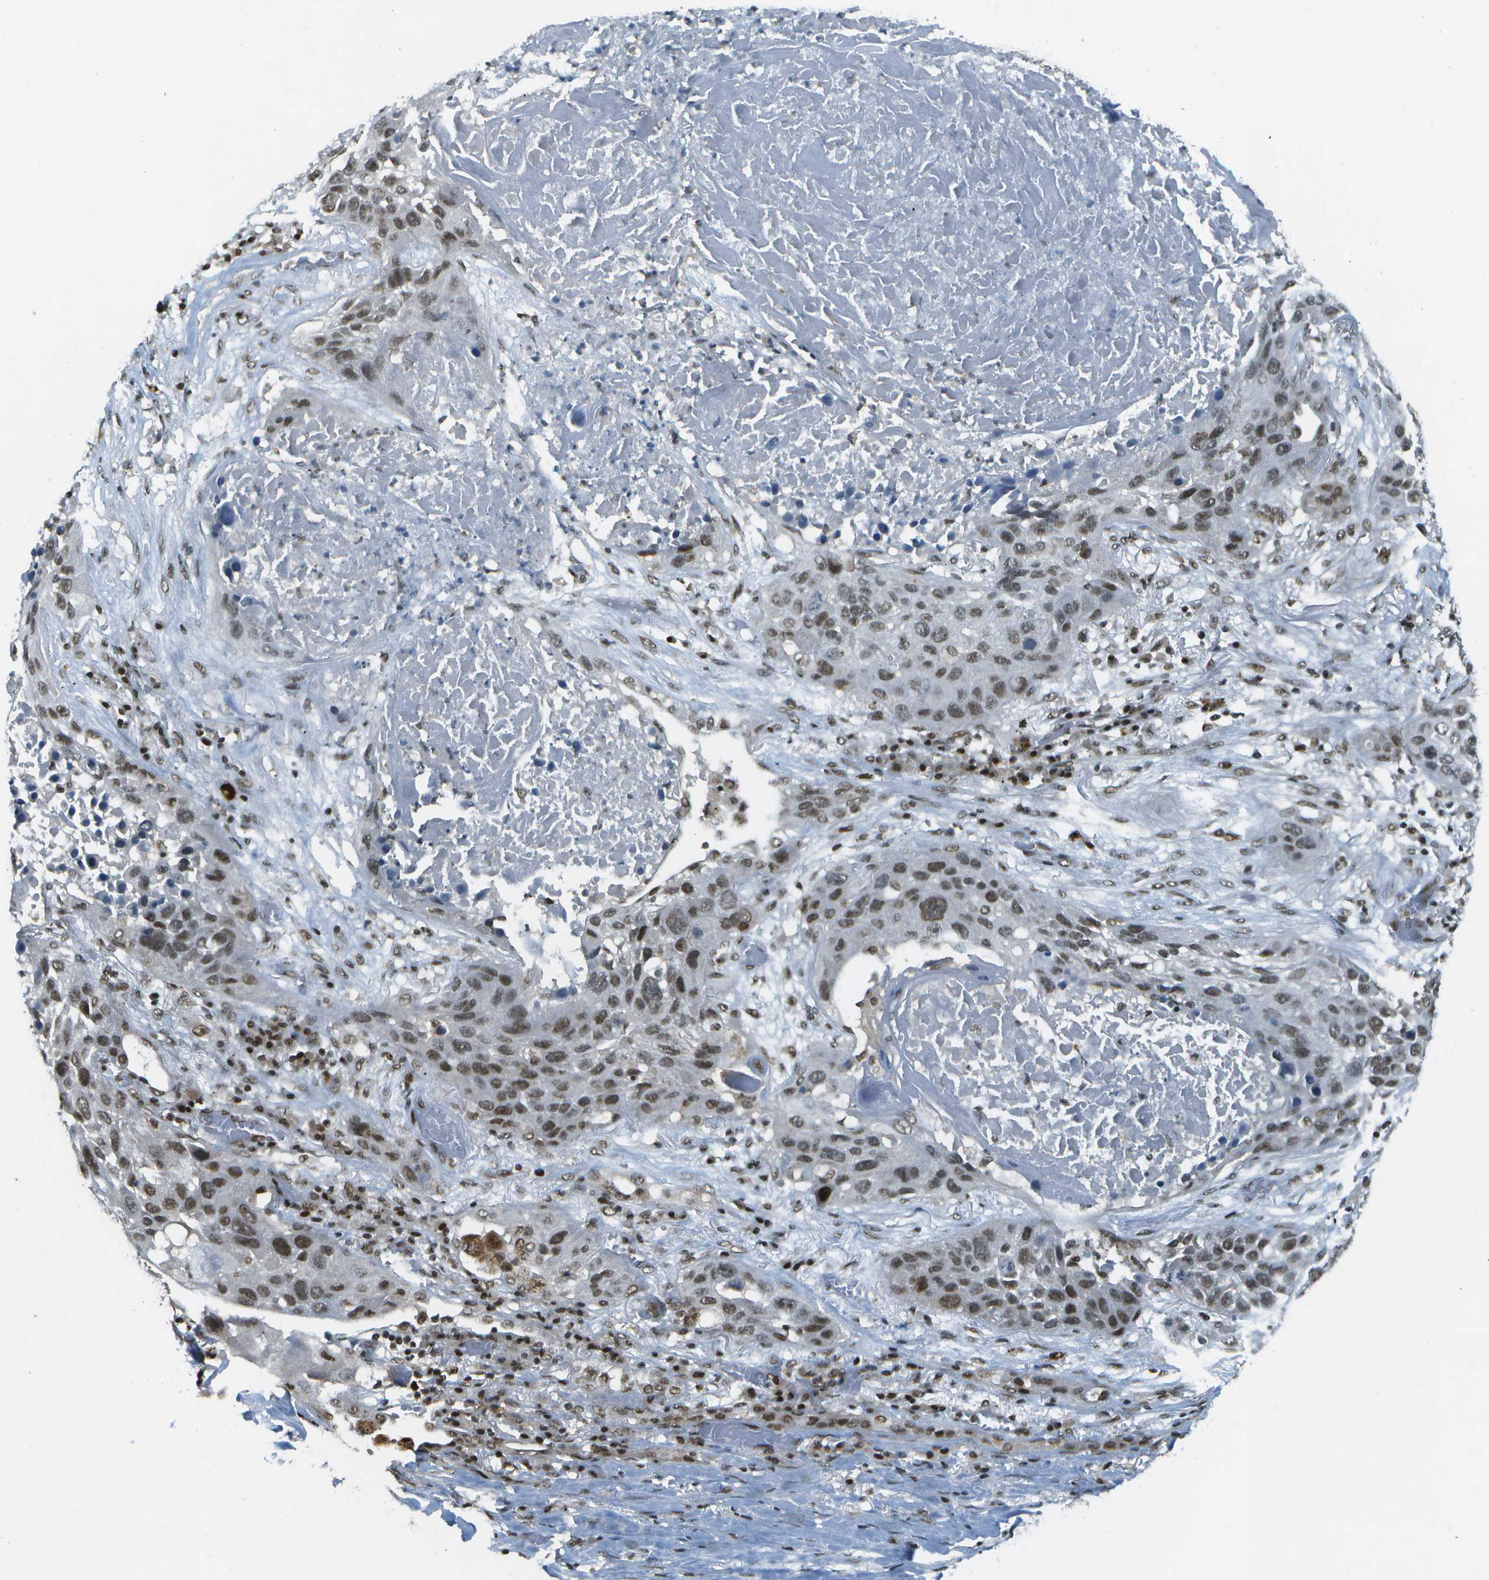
{"staining": {"intensity": "moderate", "quantity": ">75%", "location": "nuclear"}, "tissue": "lung cancer", "cell_type": "Tumor cells", "image_type": "cancer", "snomed": [{"axis": "morphology", "description": "Squamous cell carcinoma, NOS"}, {"axis": "topography", "description": "Lung"}], "caption": "Immunohistochemical staining of human lung squamous cell carcinoma reveals moderate nuclear protein positivity in approximately >75% of tumor cells. Nuclei are stained in blue.", "gene": "IRF7", "patient": {"sex": "male", "age": 57}}